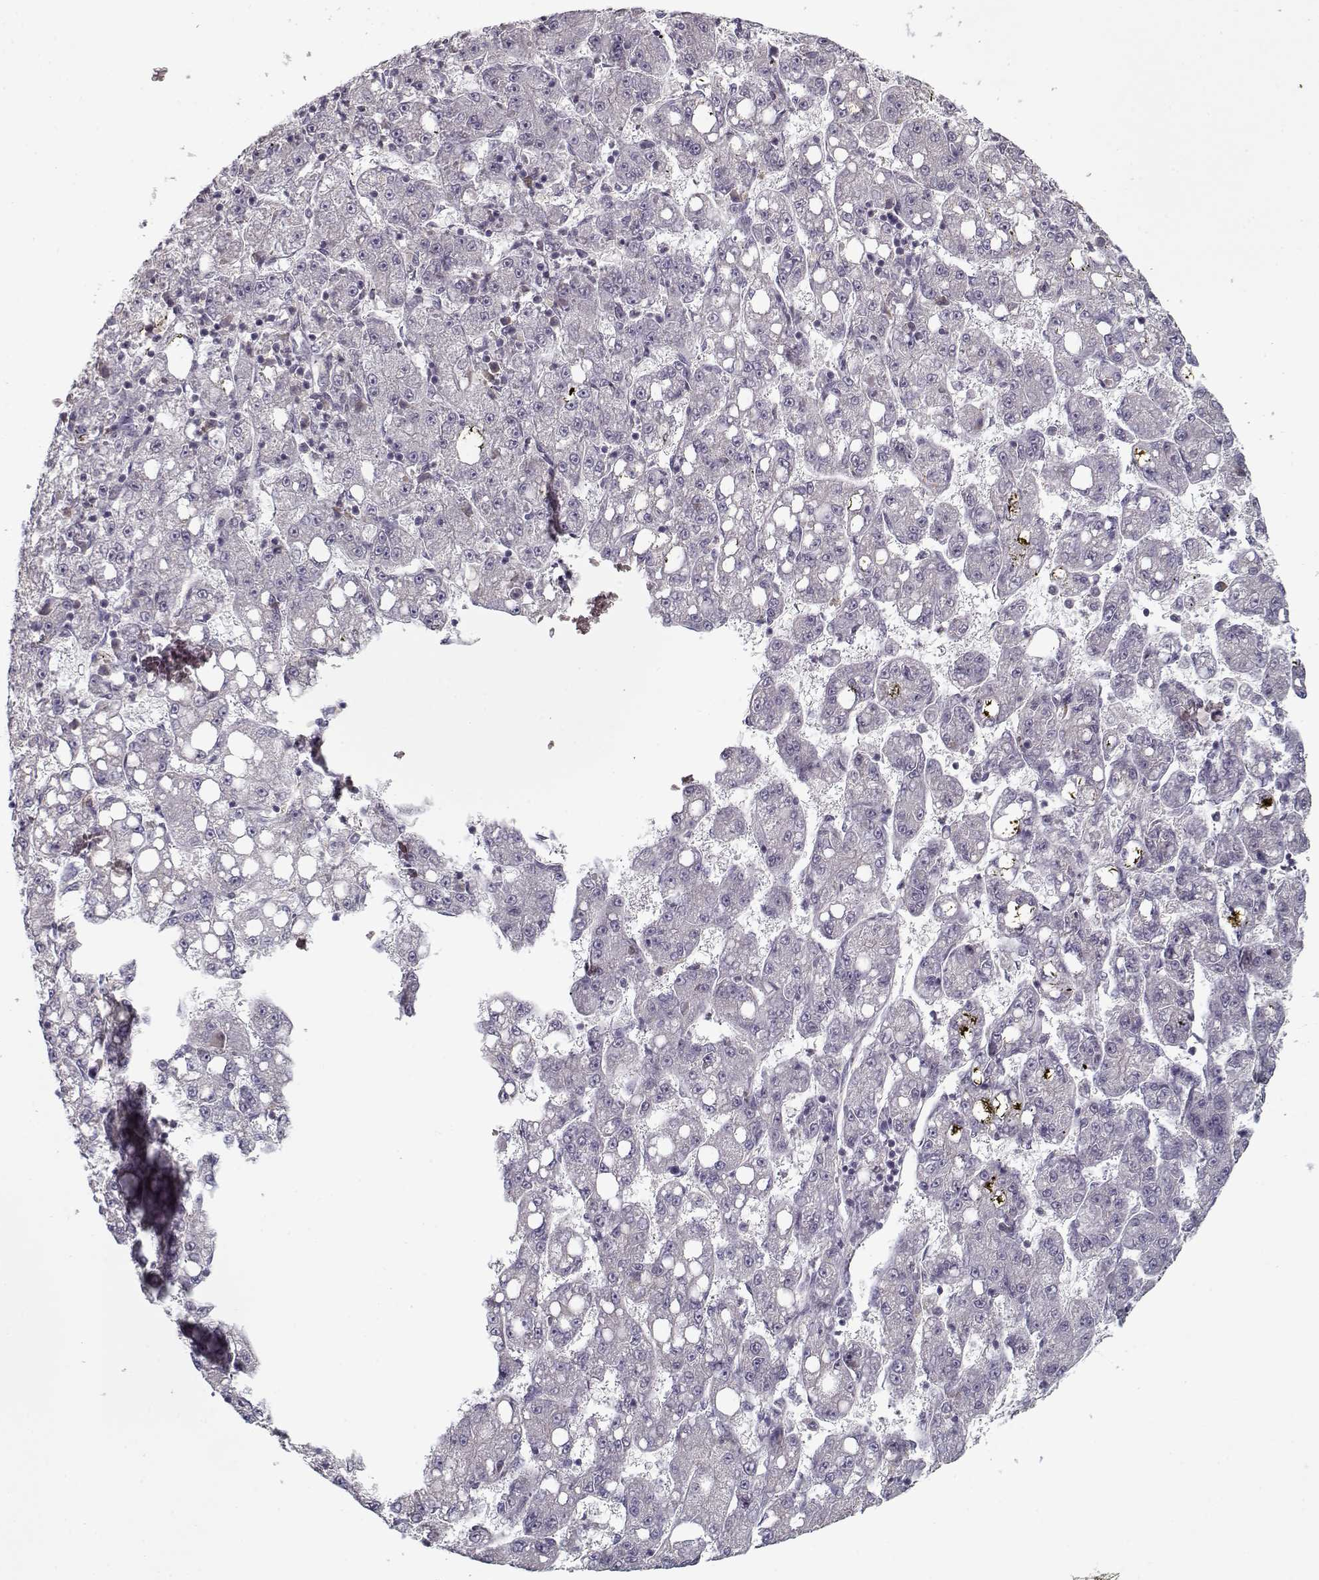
{"staining": {"intensity": "negative", "quantity": "none", "location": "none"}, "tissue": "liver cancer", "cell_type": "Tumor cells", "image_type": "cancer", "snomed": [{"axis": "morphology", "description": "Carcinoma, Hepatocellular, NOS"}, {"axis": "topography", "description": "Liver"}], "caption": "Micrograph shows no significant protein staining in tumor cells of liver cancer.", "gene": "UNC13D", "patient": {"sex": "female", "age": 65}}